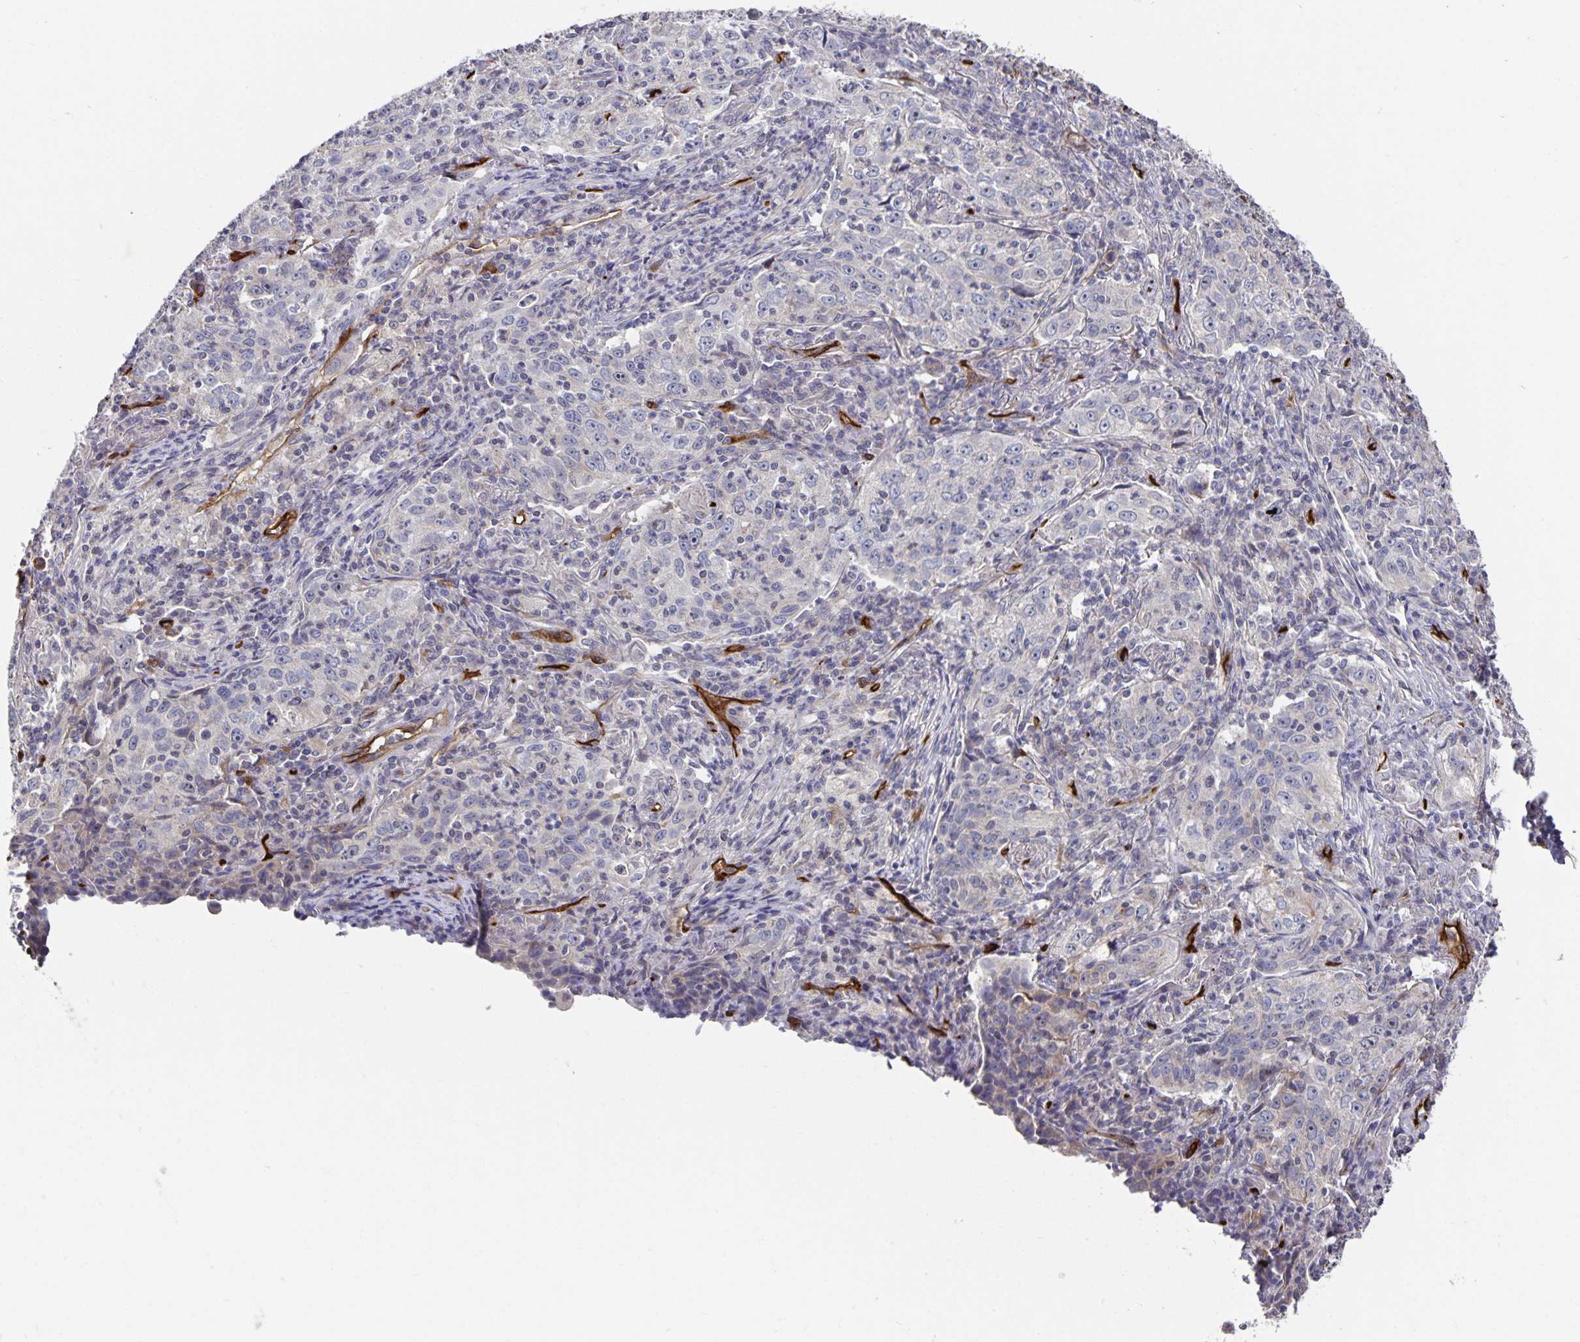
{"staining": {"intensity": "negative", "quantity": "none", "location": "none"}, "tissue": "lung cancer", "cell_type": "Tumor cells", "image_type": "cancer", "snomed": [{"axis": "morphology", "description": "Squamous cell carcinoma, NOS"}, {"axis": "topography", "description": "Lung"}], "caption": "IHC of lung cancer exhibits no staining in tumor cells.", "gene": "PODXL", "patient": {"sex": "male", "age": 71}}